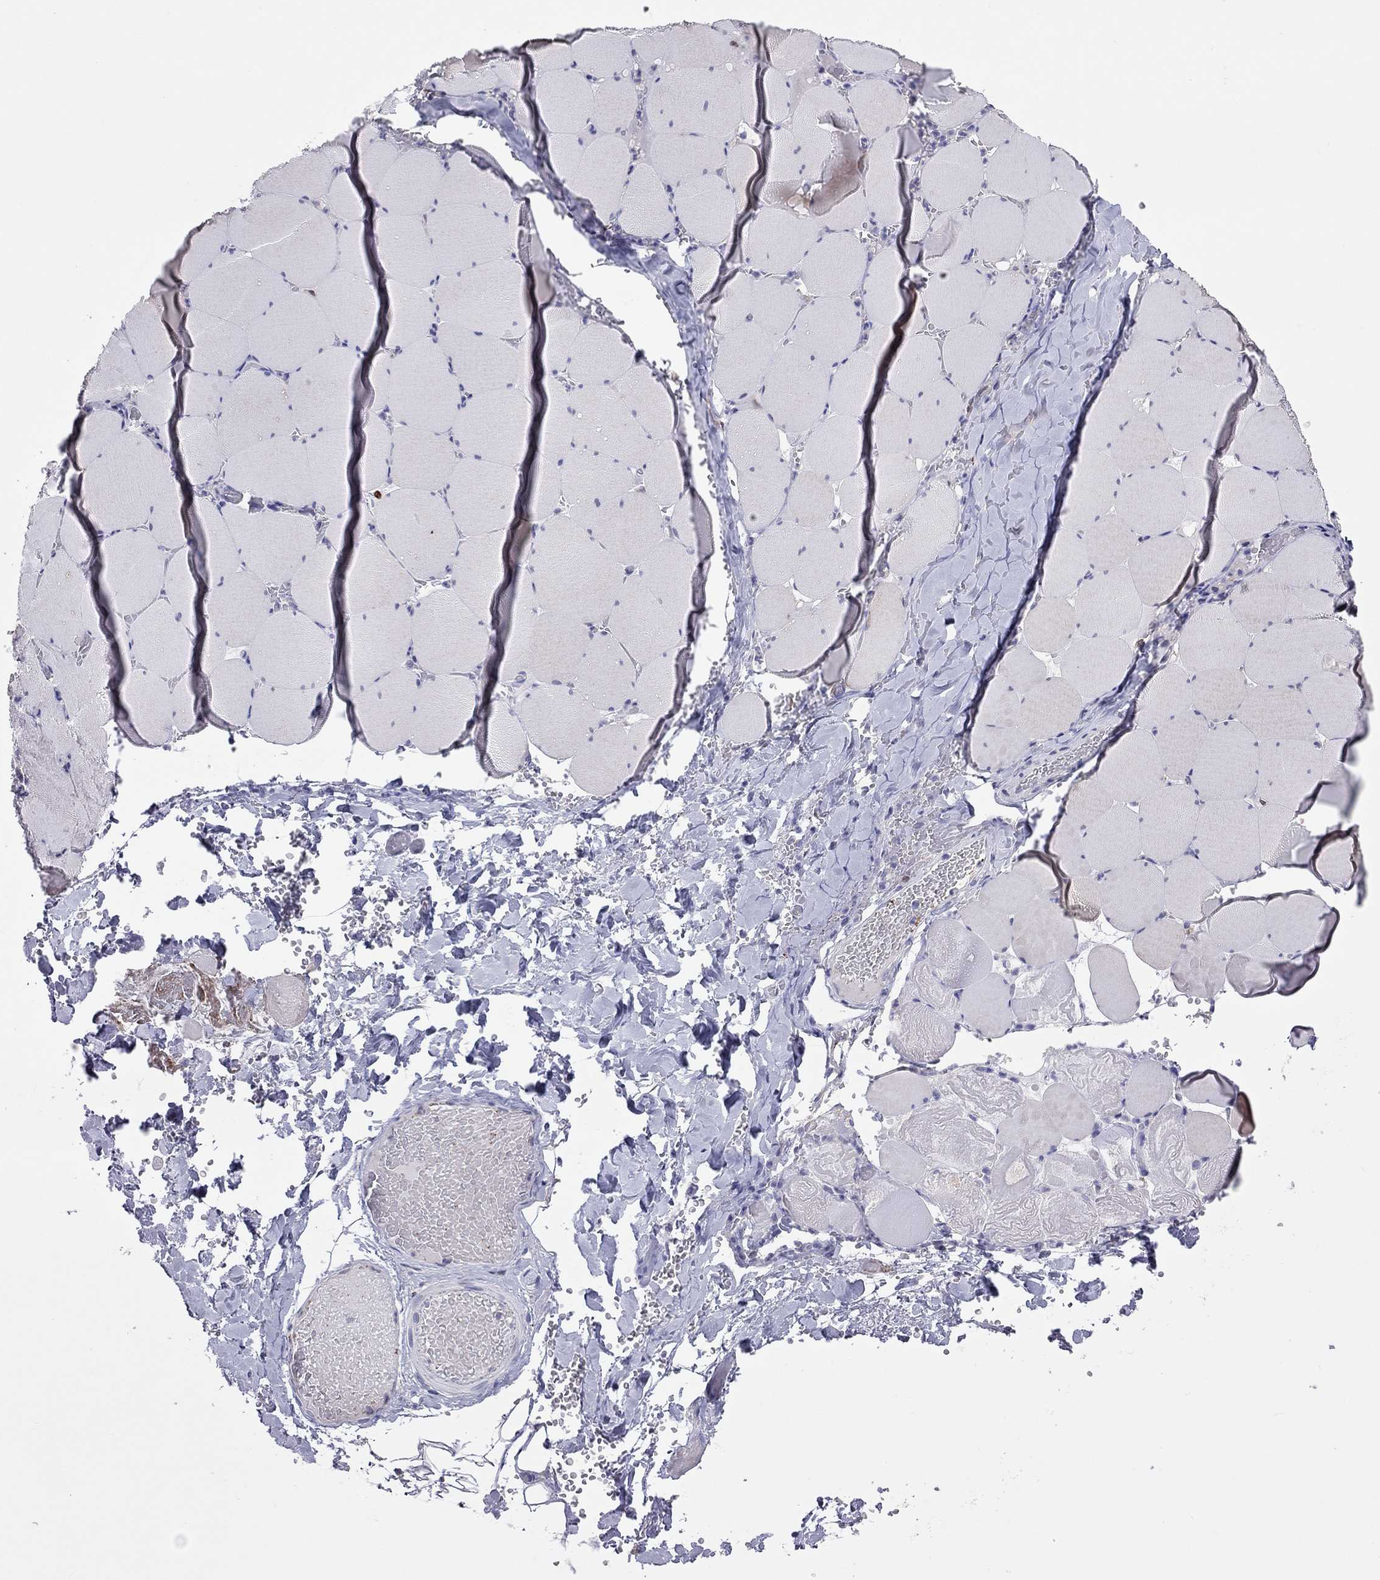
{"staining": {"intensity": "negative", "quantity": "none", "location": "none"}, "tissue": "skeletal muscle", "cell_type": "Myocytes", "image_type": "normal", "snomed": [{"axis": "morphology", "description": "Normal tissue, NOS"}, {"axis": "morphology", "description": "Malignant melanoma, Metastatic site"}, {"axis": "topography", "description": "Skeletal muscle"}], "caption": "Skeletal muscle was stained to show a protein in brown. There is no significant expression in myocytes. (Stains: DAB (3,3'-diaminobenzidine) immunohistochemistry with hematoxylin counter stain, Microscopy: brightfield microscopy at high magnification).", "gene": "ADORA2A", "patient": {"sex": "male", "age": 50}}